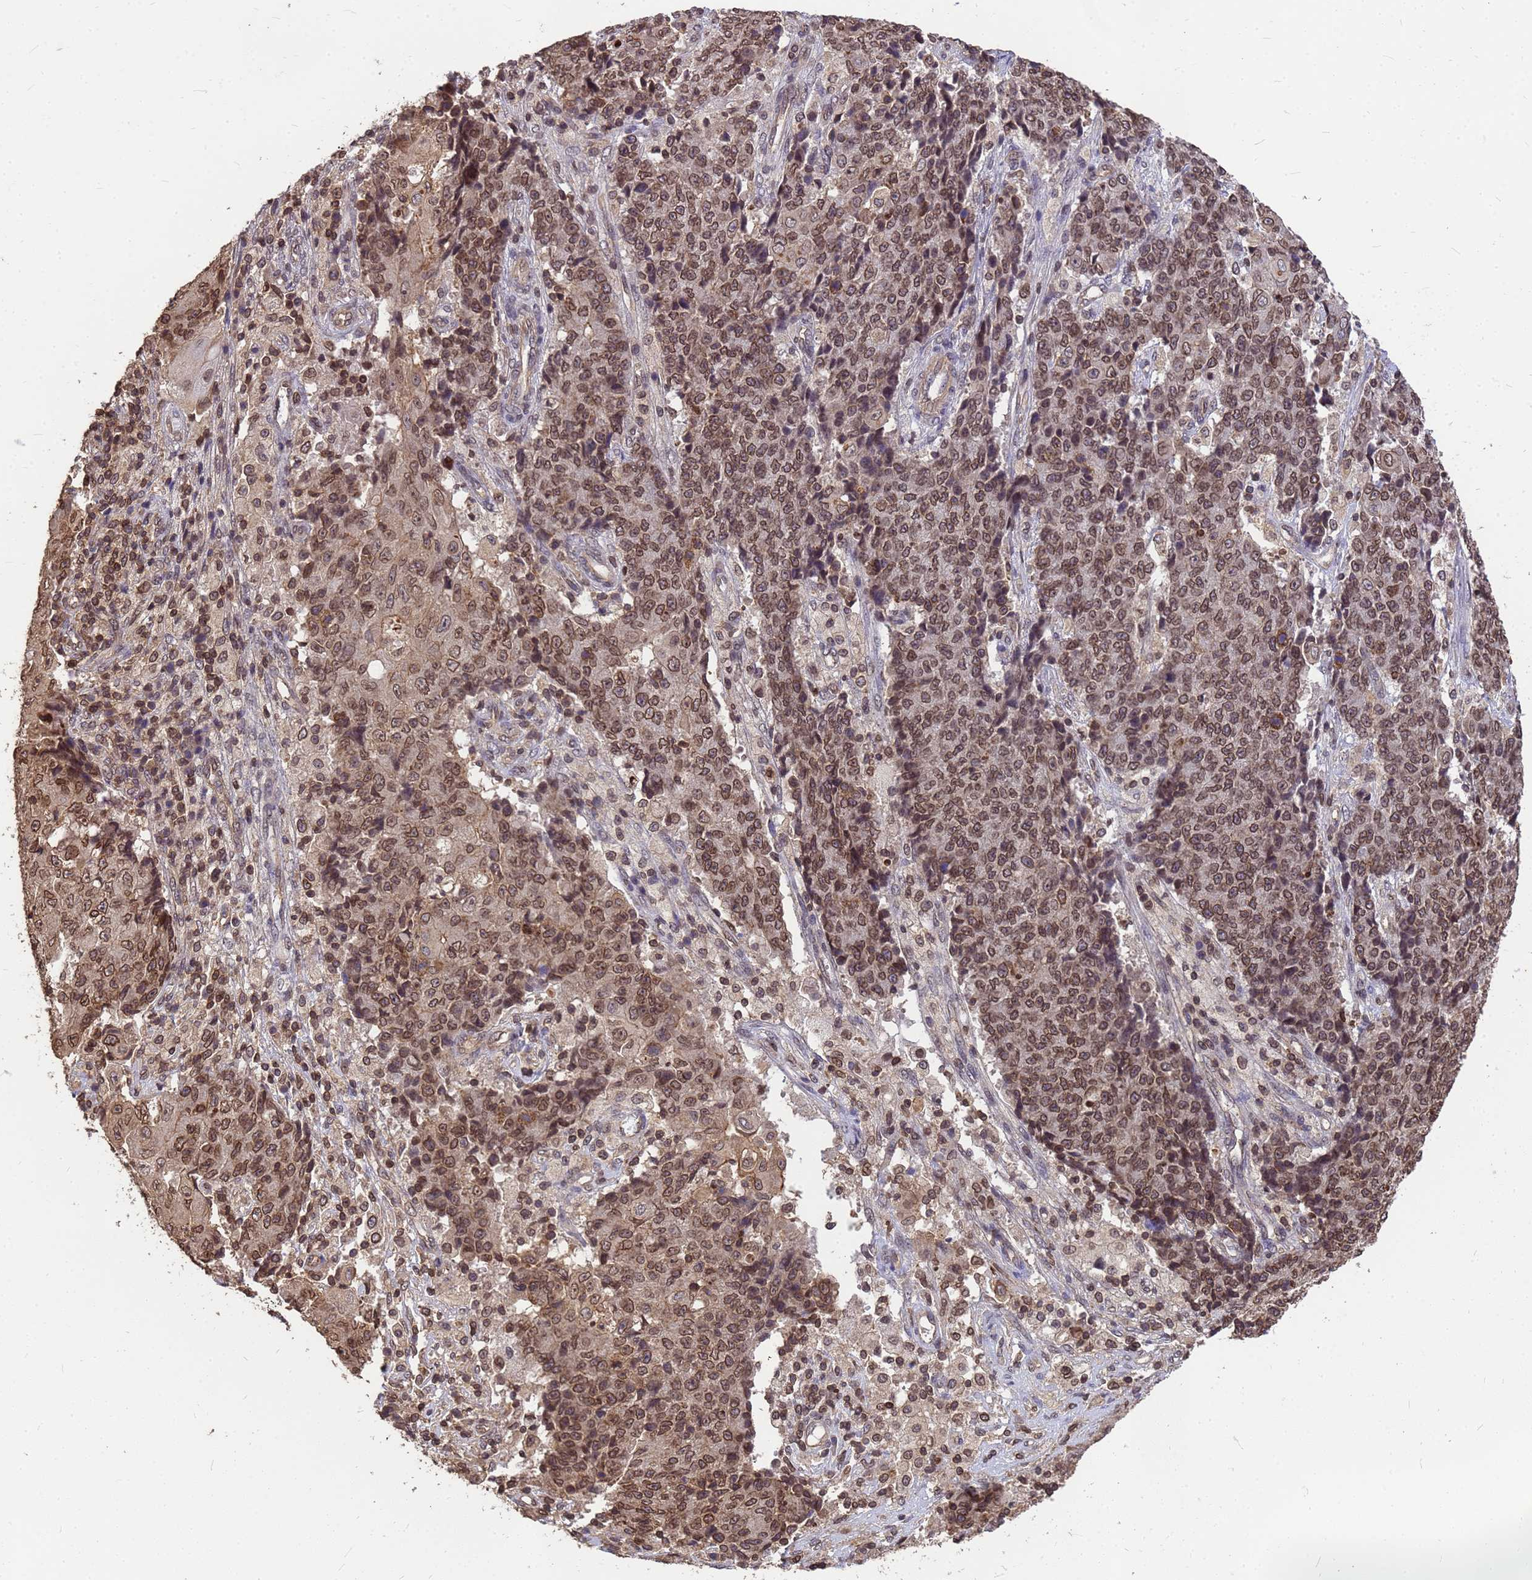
{"staining": {"intensity": "weak", "quantity": ">75%", "location": "cytoplasmic/membranous,nuclear"}, "tissue": "ovarian cancer", "cell_type": "Tumor cells", "image_type": "cancer", "snomed": [{"axis": "morphology", "description": "Carcinoma, endometroid"}, {"axis": "topography", "description": "Ovary"}], "caption": "Ovarian cancer (endometroid carcinoma) stained for a protein reveals weak cytoplasmic/membranous and nuclear positivity in tumor cells.", "gene": "C1orf35", "patient": {"sex": "female", "age": 42}}